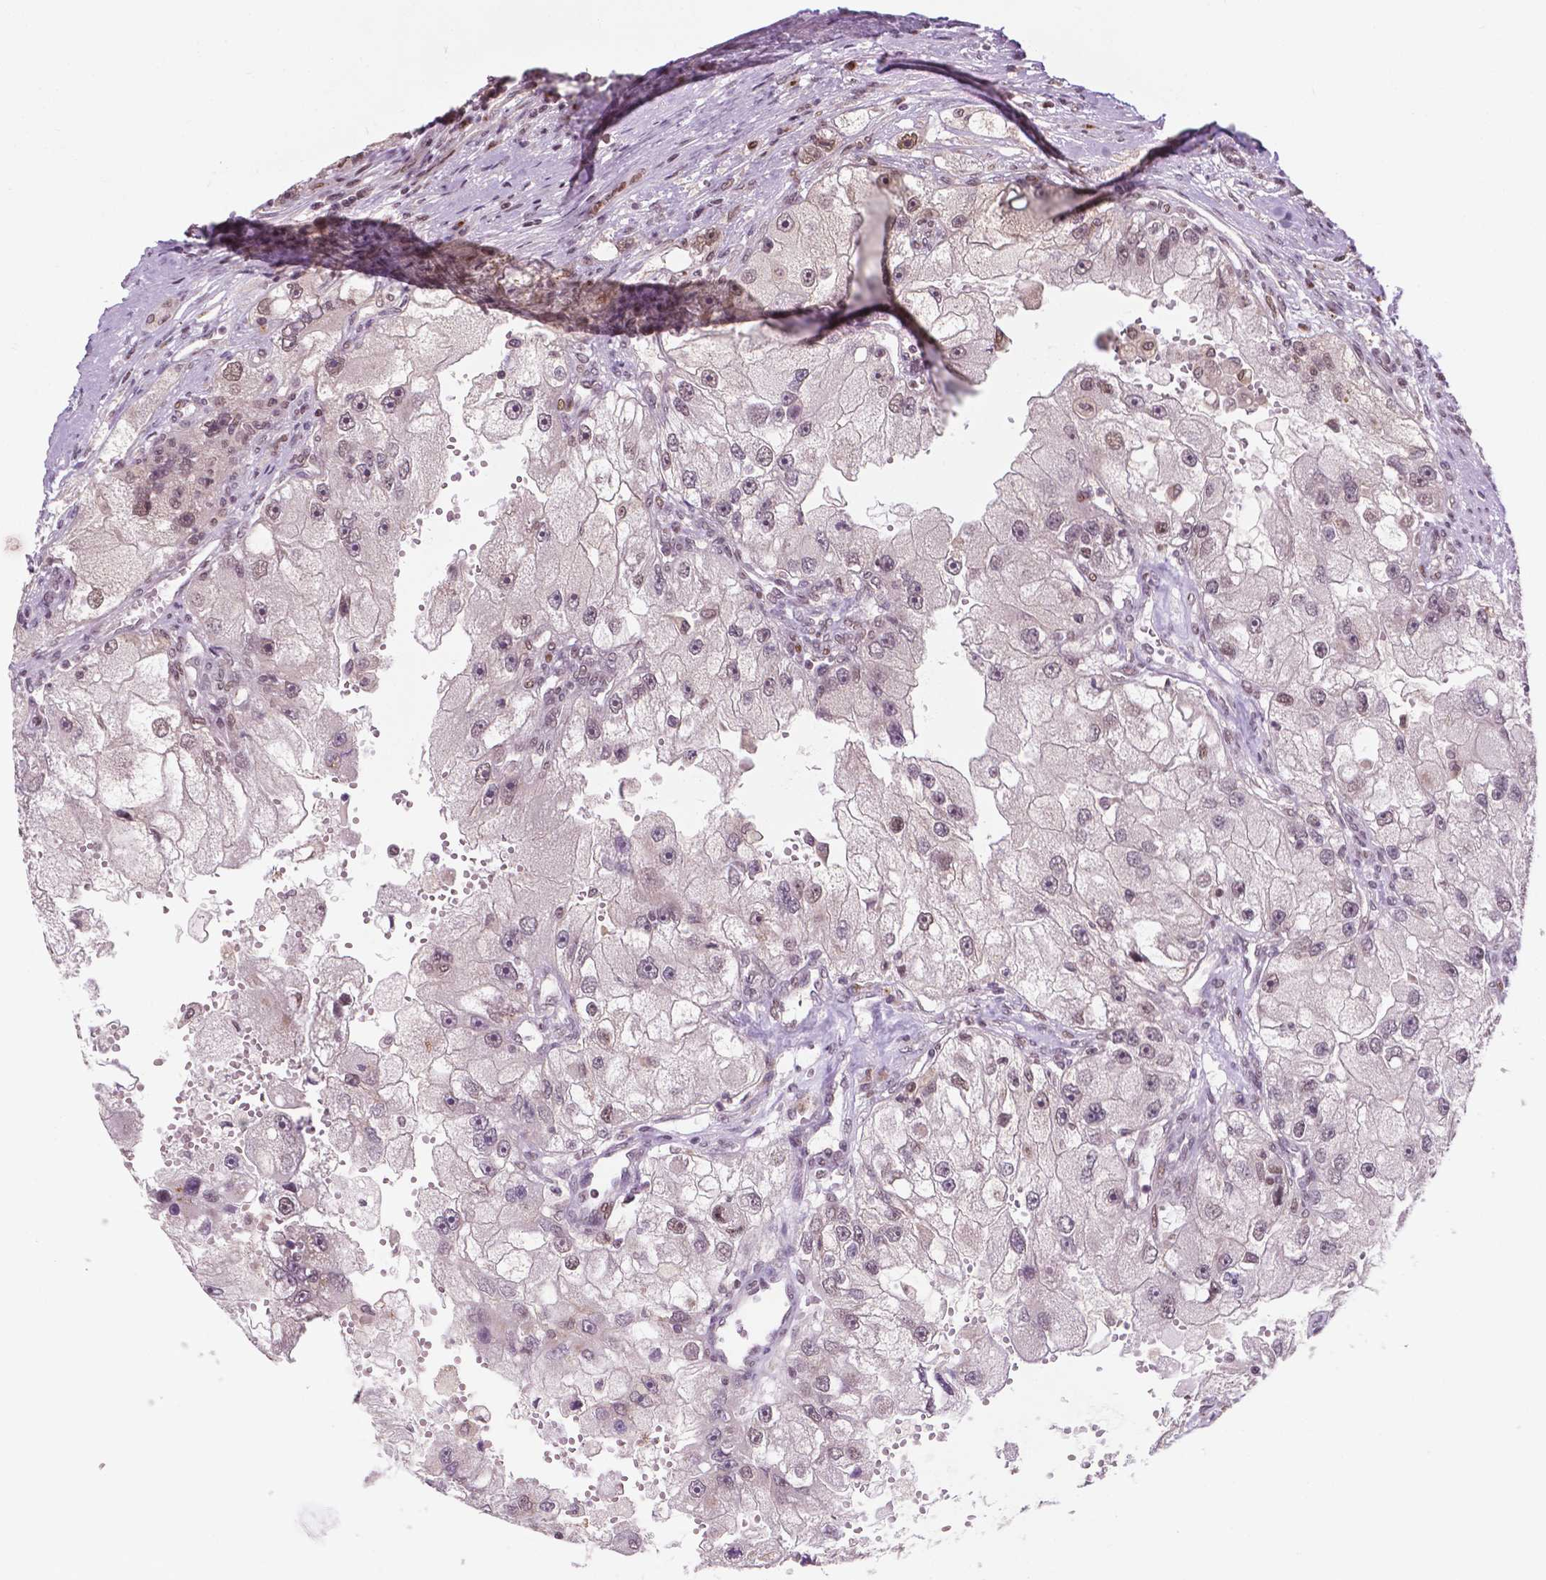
{"staining": {"intensity": "moderate", "quantity": "<25%", "location": "nuclear"}, "tissue": "renal cancer", "cell_type": "Tumor cells", "image_type": "cancer", "snomed": [{"axis": "morphology", "description": "Adenocarcinoma, NOS"}, {"axis": "topography", "description": "Kidney"}], "caption": "This micrograph exhibits immunohistochemistry staining of adenocarcinoma (renal), with low moderate nuclear expression in about <25% of tumor cells.", "gene": "PER2", "patient": {"sex": "male", "age": 63}}